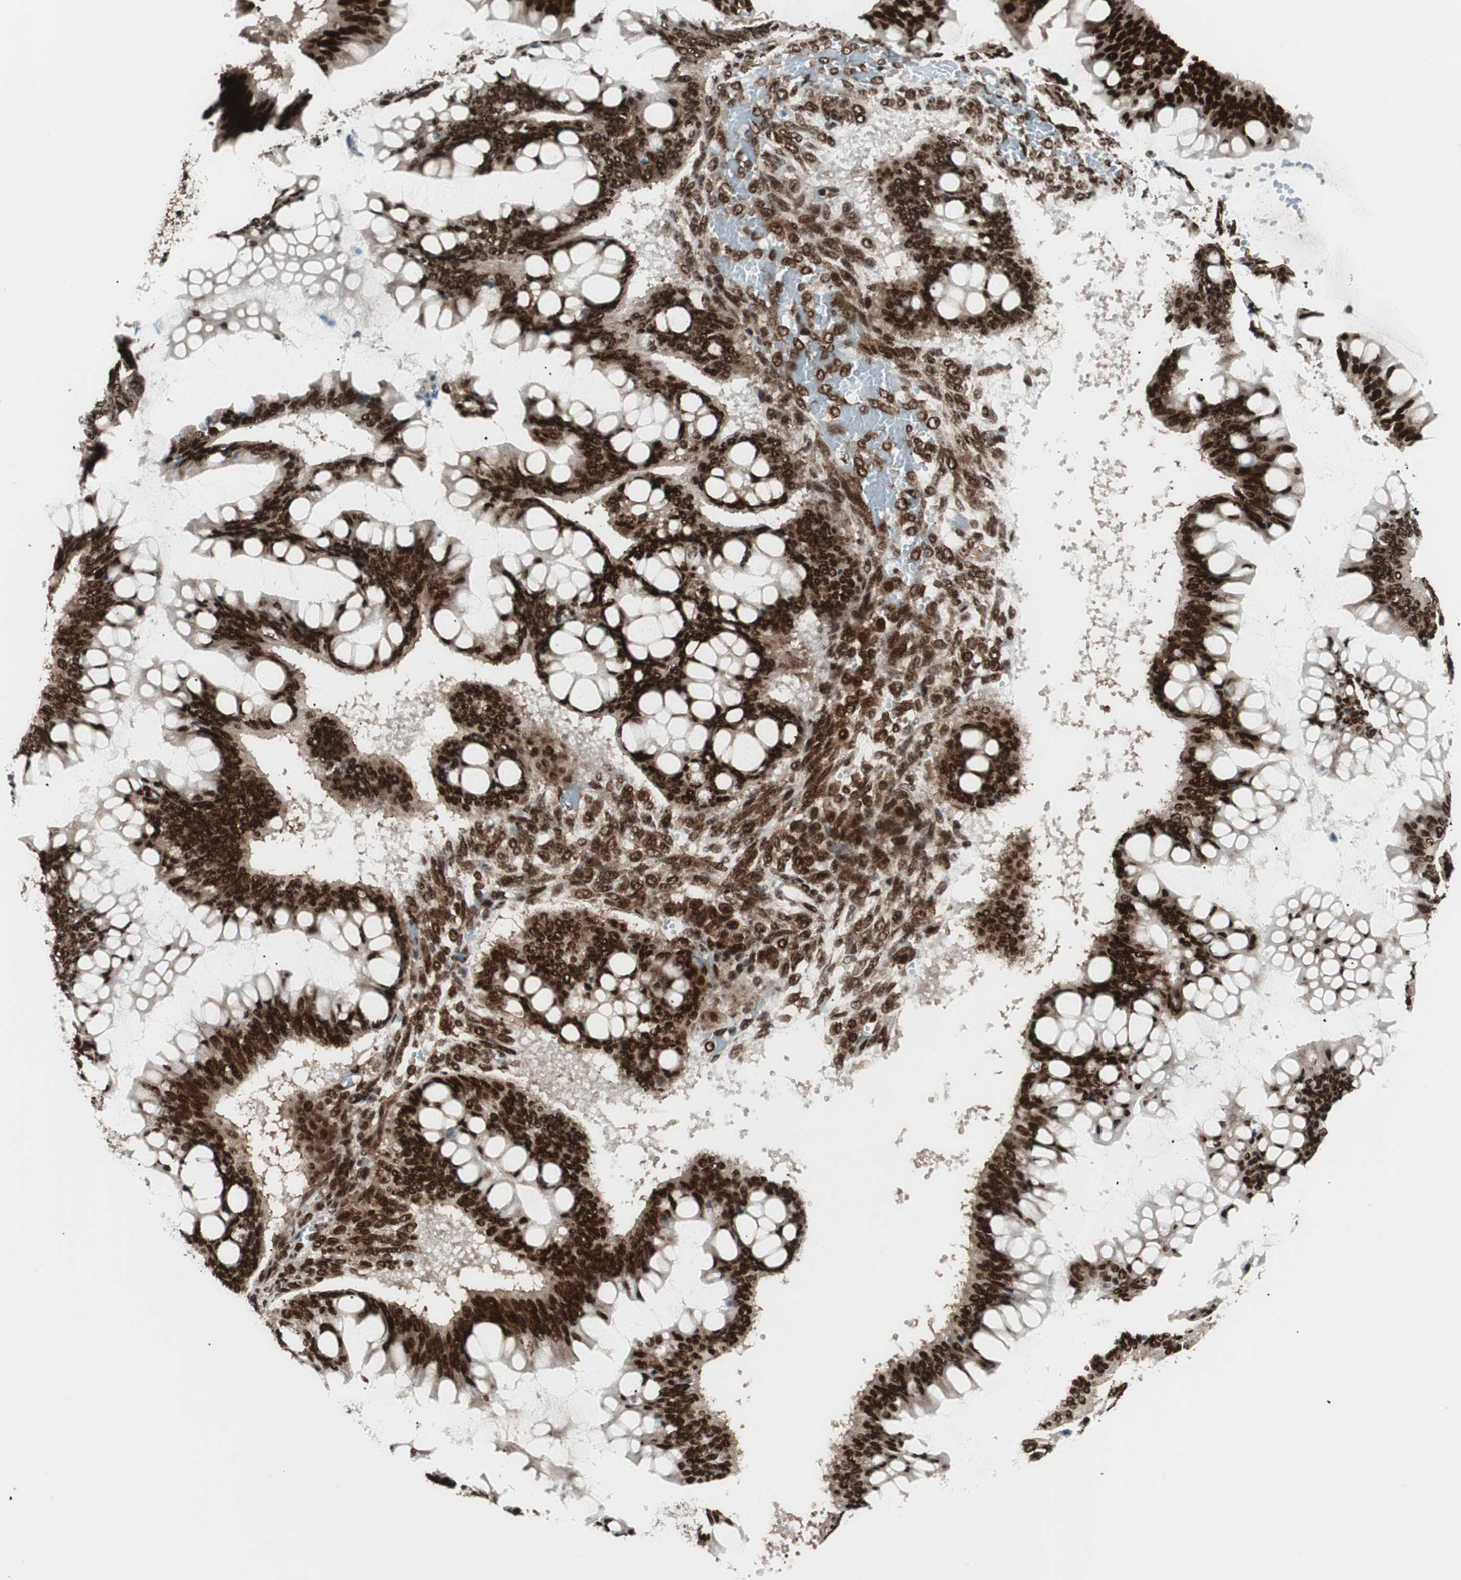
{"staining": {"intensity": "strong", "quantity": ">75%", "location": "cytoplasmic/membranous,nuclear"}, "tissue": "ovarian cancer", "cell_type": "Tumor cells", "image_type": "cancer", "snomed": [{"axis": "morphology", "description": "Cystadenocarcinoma, mucinous, NOS"}, {"axis": "topography", "description": "Ovary"}], "caption": "Immunohistochemistry (IHC) (DAB (3,3'-diaminobenzidine)) staining of mucinous cystadenocarcinoma (ovarian) exhibits strong cytoplasmic/membranous and nuclear protein staining in approximately >75% of tumor cells.", "gene": "EWSR1", "patient": {"sex": "female", "age": 73}}